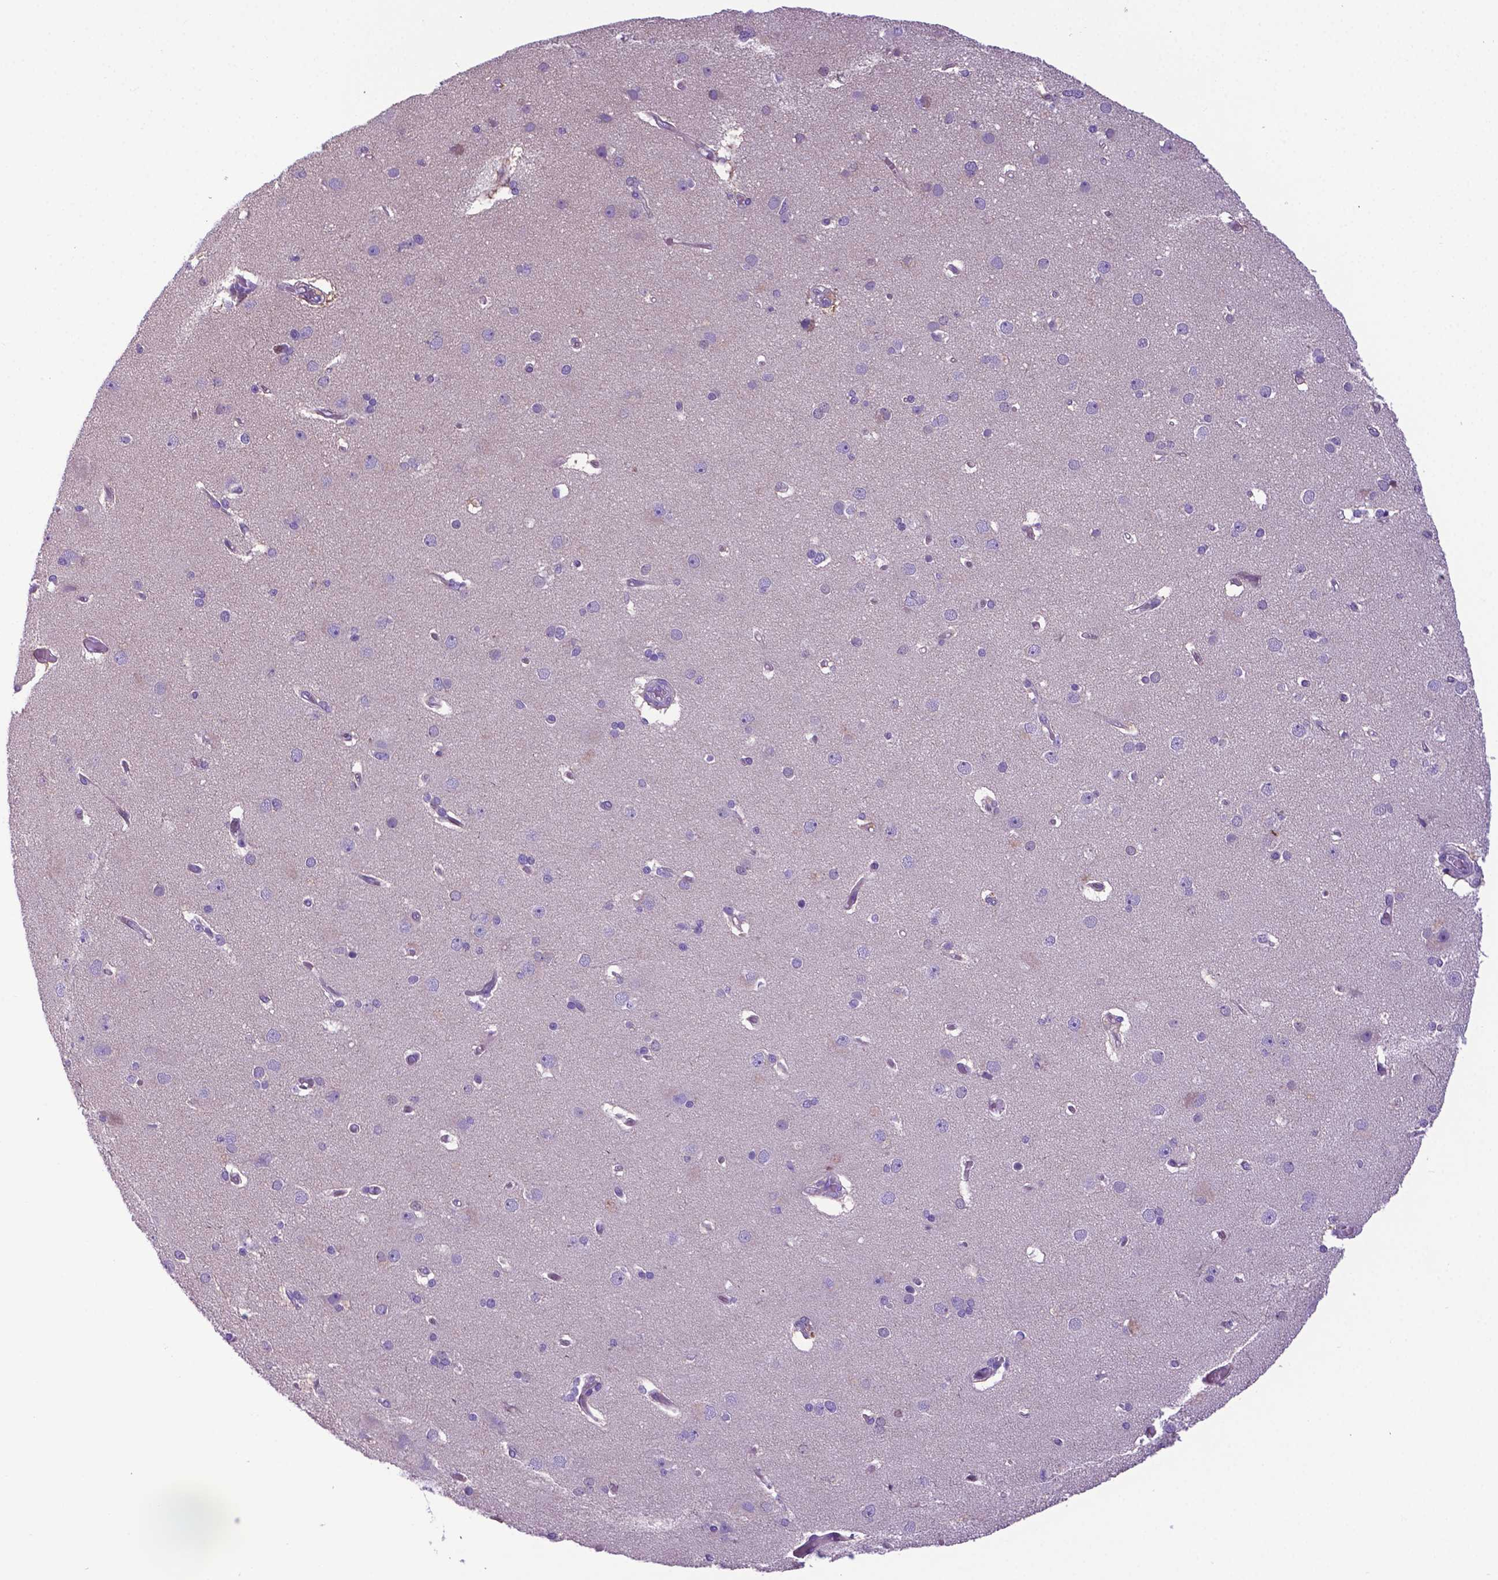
{"staining": {"intensity": "negative", "quantity": "none", "location": "none"}, "tissue": "cerebral cortex", "cell_type": "Endothelial cells", "image_type": "normal", "snomed": [{"axis": "morphology", "description": "Normal tissue, NOS"}, {"axis": "morphology", "description": "Glioma, malignant, High grade"}, {"axis": "topography", "description": "Cerebral cortex"}], "caption": "The micrograph demonstrates no significant positivity in endothelial cells of cerebral cortex.", "gene": "ADRA2B", "patient": {"sex": "male", "age": 71}}